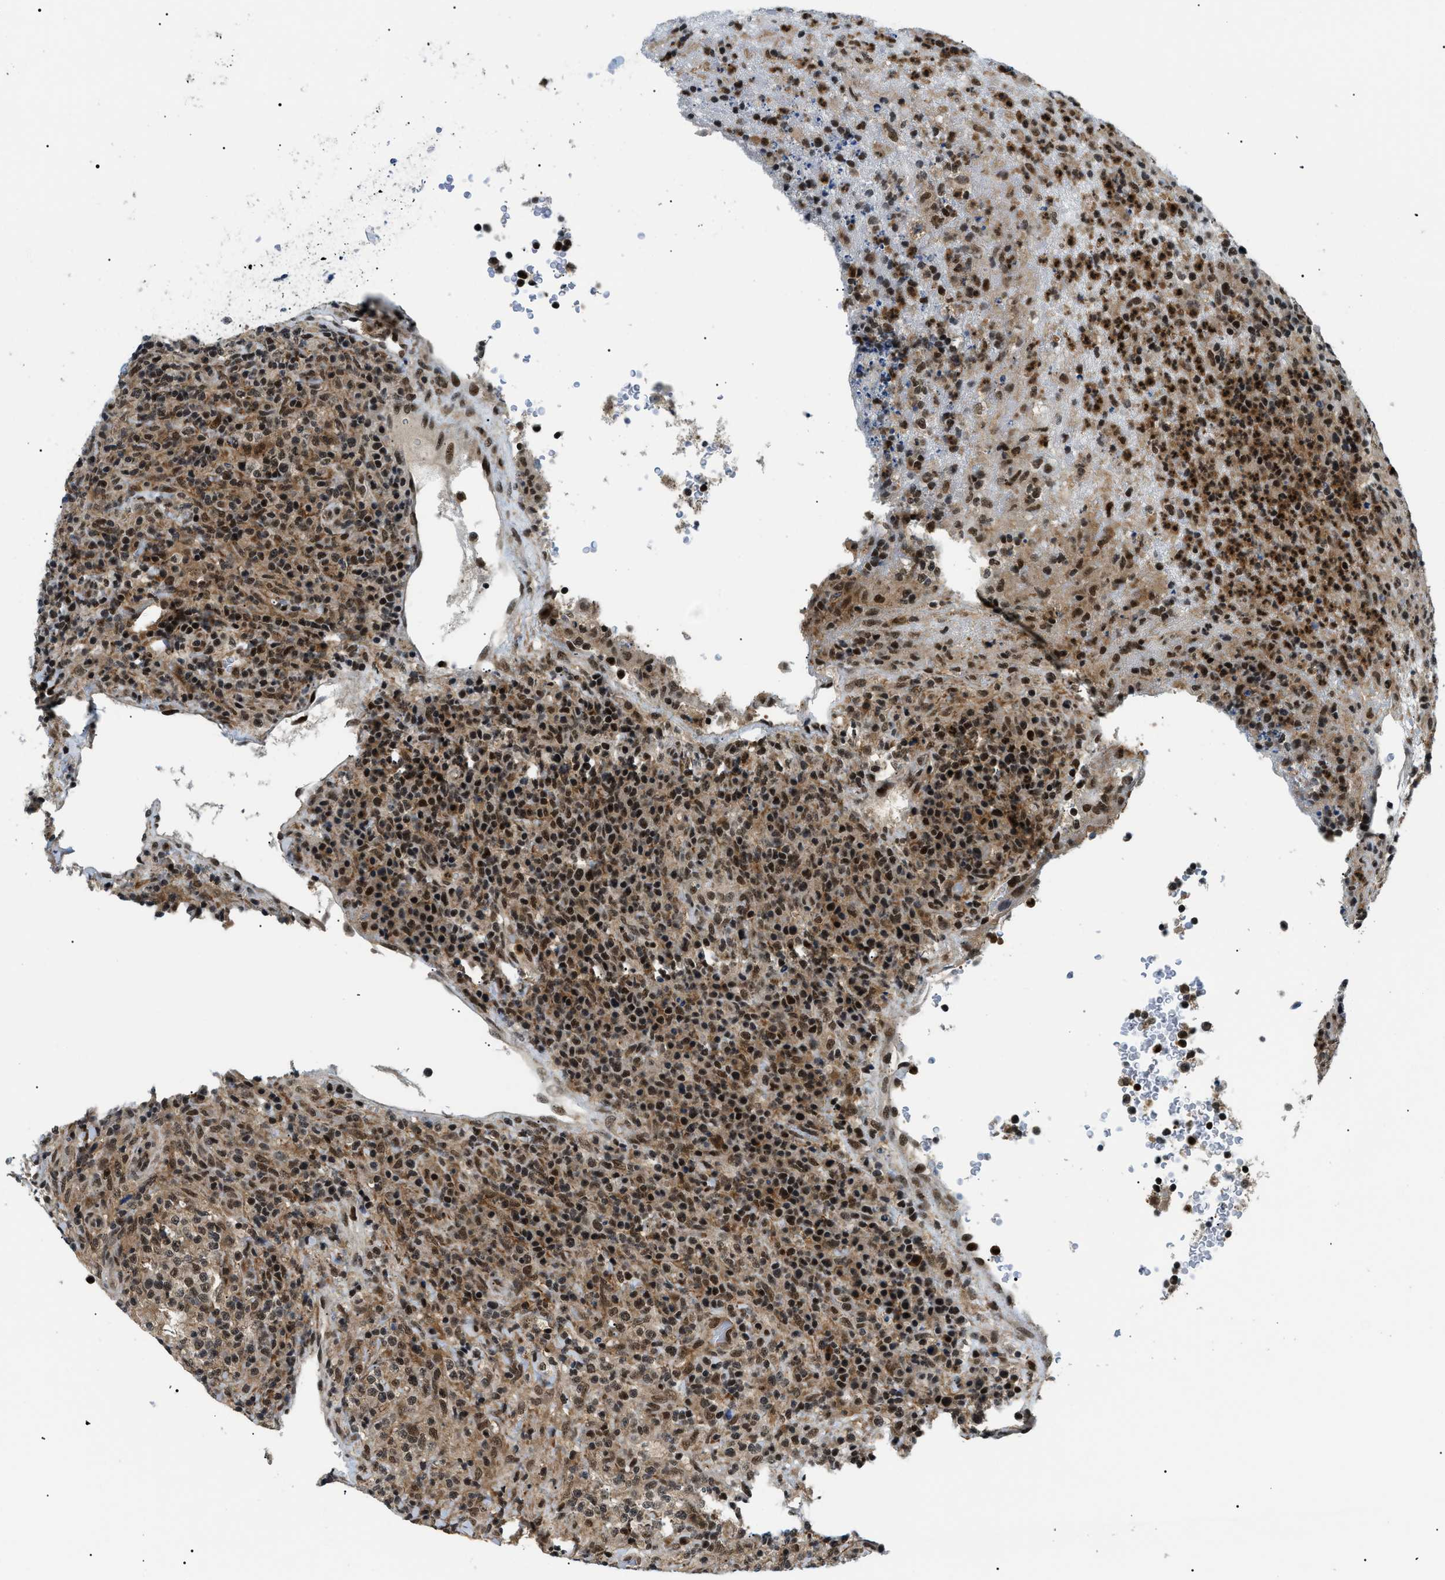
{"staining": {"intensity": "strong", "quantity": ">75%", "location": "cytoplasmic/membranous,nuclear"}, "tissue": "lymphoma", "cell_type": "Tumor cells", "image_type": "cancer", "snomed": [{"axis": "morphology", "description": "Malignant lymphoma, non-Hodgkin's type, High grade"}, {"axis": "topography", "description": "Lymph node"}], "caption": "Immunohistochemical staining of malignant lymphoma, non-Hodgkin's type (high-grade) shows high levels of strong cytoplasmic/membranous and nuclear staining in about >75% of tumor cells. (brown staining indicates protein expression, while blue staining denotes nuclei).", "gene": "RBM15", "patient": {"sex": "female", "age": 76}}